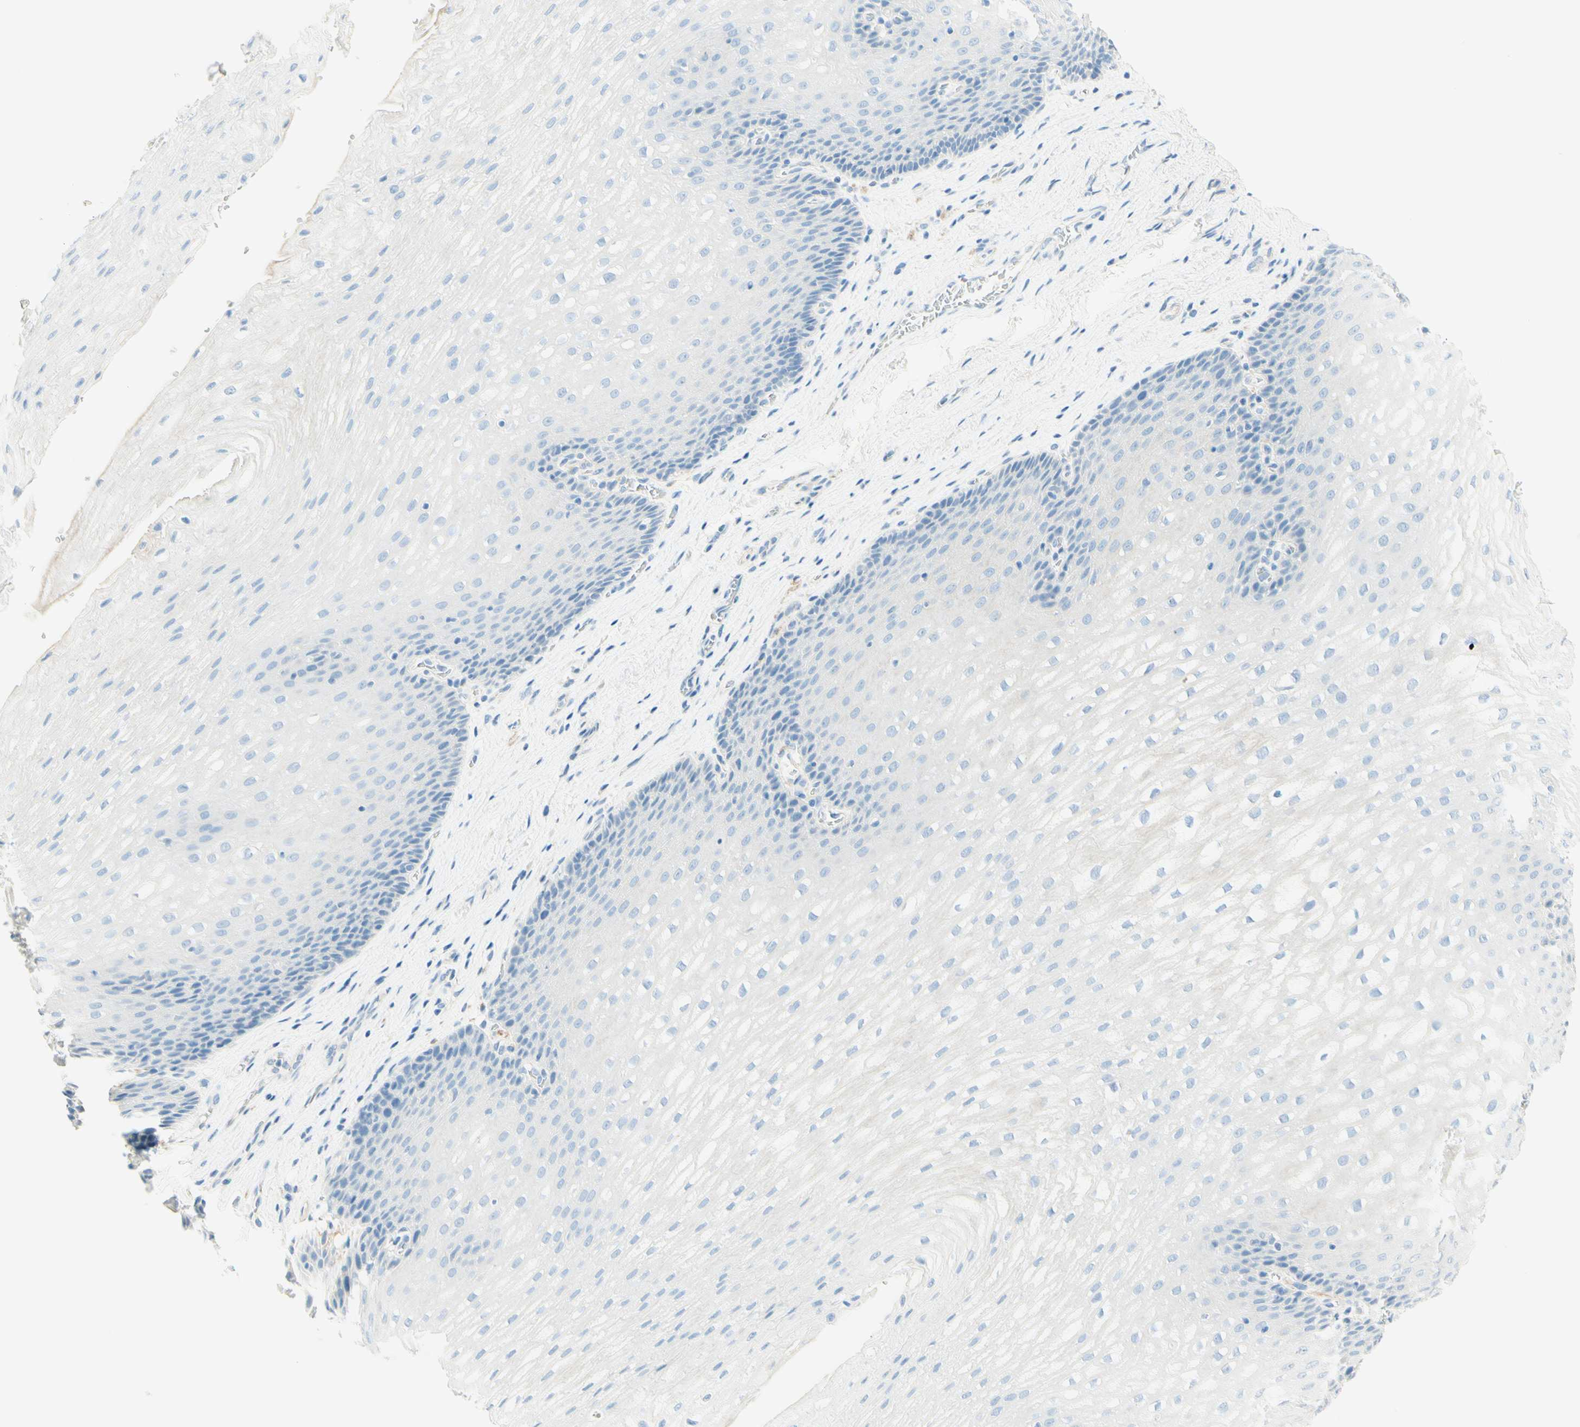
{"staining": {"intensity": "negative", "quantity": "none", "location": "none"}, "tissue": "esophagus", "cell_type": "Squamous epithelial cells", "image_type": "normal", "snomed": [{"axis": "morphology", "description": "Normal tissue, NOS"}, {"axis": "topography", "description": "Esophagus"}], "caption": "A micrograph of human esophagus is negative for staining in squamous epithelial cells. (Stains: DAB (3,3'-diaminobenzidine) immunohistochemistry with hematoxylin counter stain, Microscopy: brightfield microscopy at high magnification).", "gene": "TMEM132D", "patient": {"sex": "male", "age": 48}}